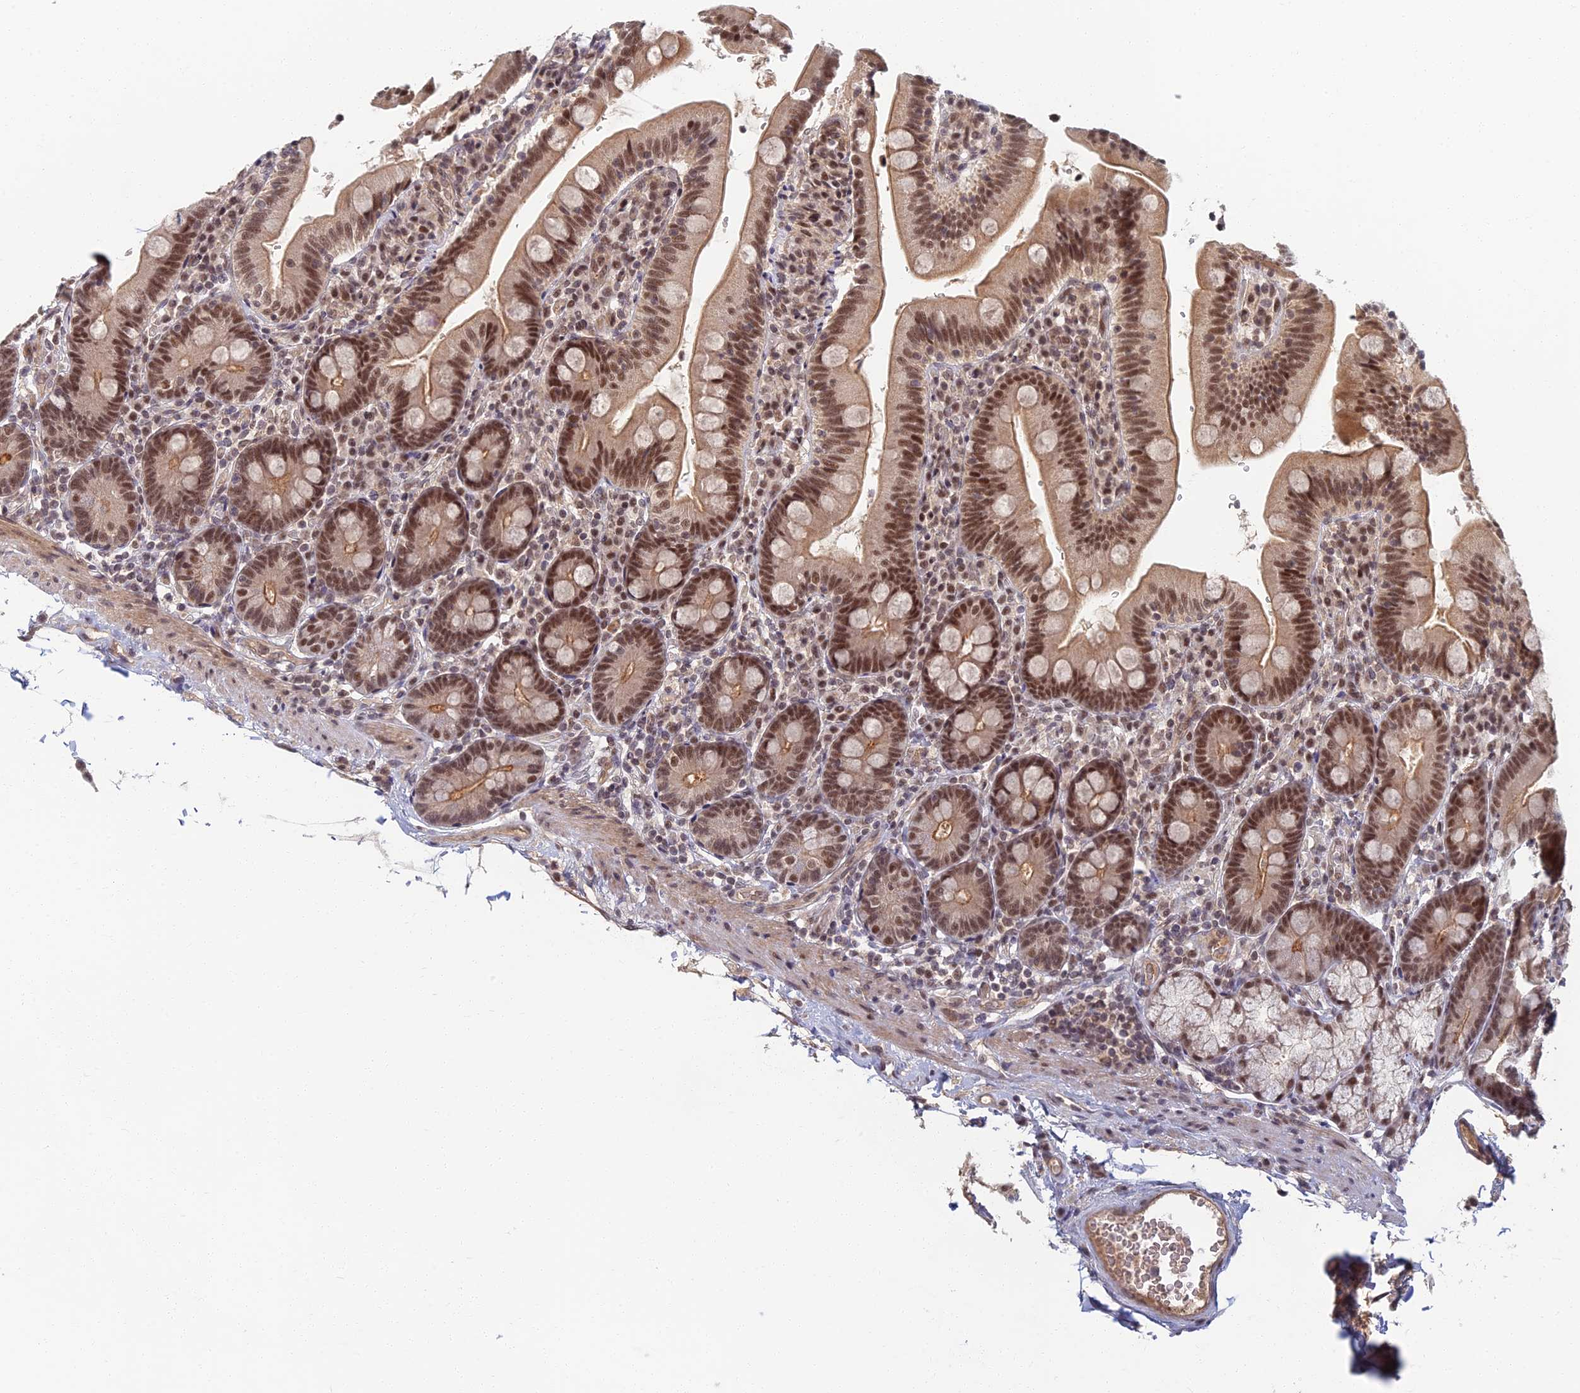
{"staining": {"intensity": "strong", "quantity": ">75%", "location": "cytoplasmic/membranous,nuclear"}, "tissue": "duodenum", "cell_type": "Glandular cells", "image_type": "normal", "snomed": [{"axis": "morphology", "description": "Normal tissue, NOS"}, {"axis": "topography", "description": "Duodenum"}], "caption": "Immunohistochemical staining of normal duodenum displays >75% levels of strong cytoplasmic/membranous,nuclear protein staining in about >75% of glandular cells.", "gene": "TCEA2", "patient": {"sex": "female", "age": 67}}